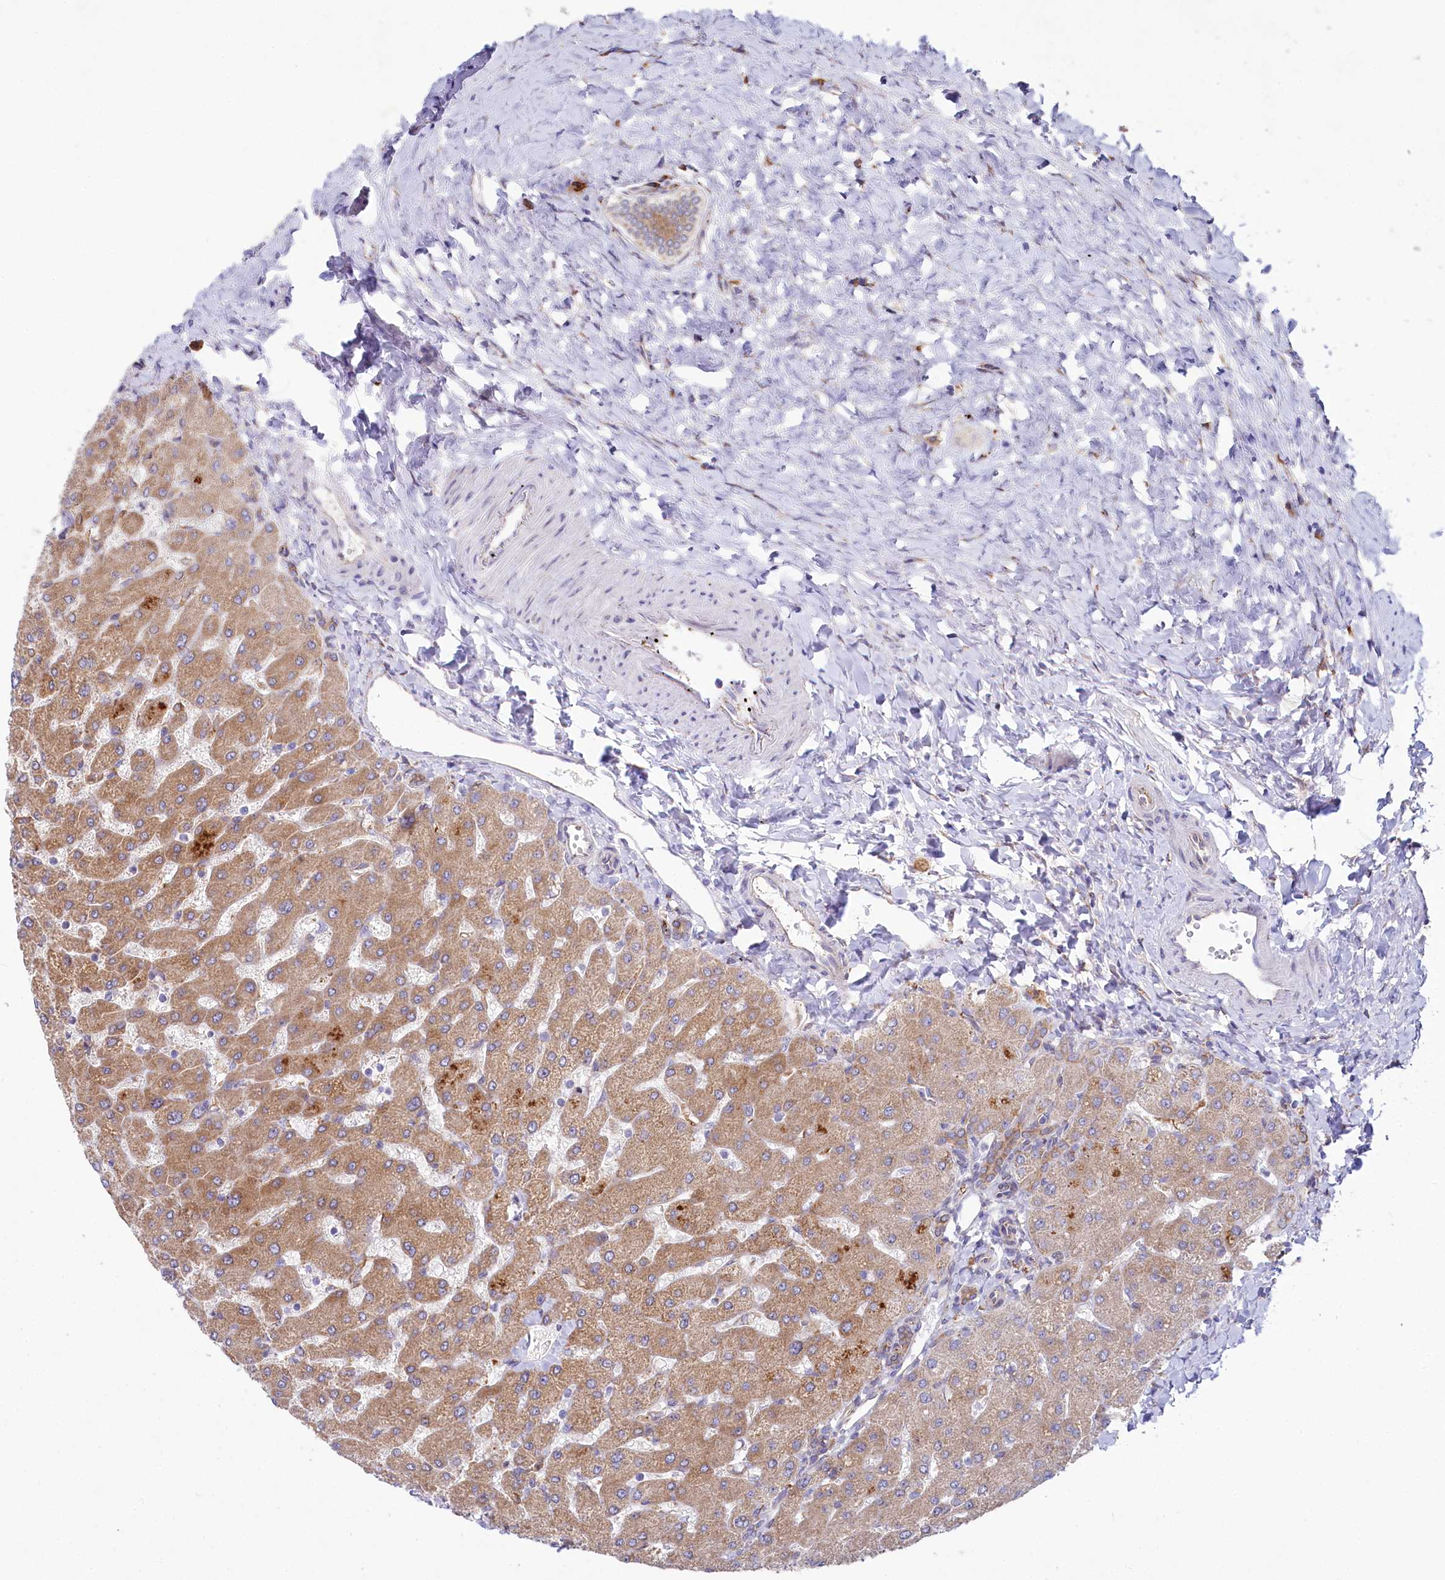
{"staining": {"intensity": "weak", "quantity": ">75%", "location": "cytoplasmic/membranous"}, "tissue": "liver", "cell_type": "Cholangiocytes", "image_type": "normal", "snomed": [{"axis": "morphology", "description": "Normal tissue, NOS"}, {"axis": "topography", "description": "Liver"}], "caption": "Approximately >75% of cholangiocytes in benign liver show weak cytoplasmic/membranous protein staining as visualized by brown immunohistochemical staining.", "gene": "CHID1", "patient": {"sex": "male", "age": 55}}